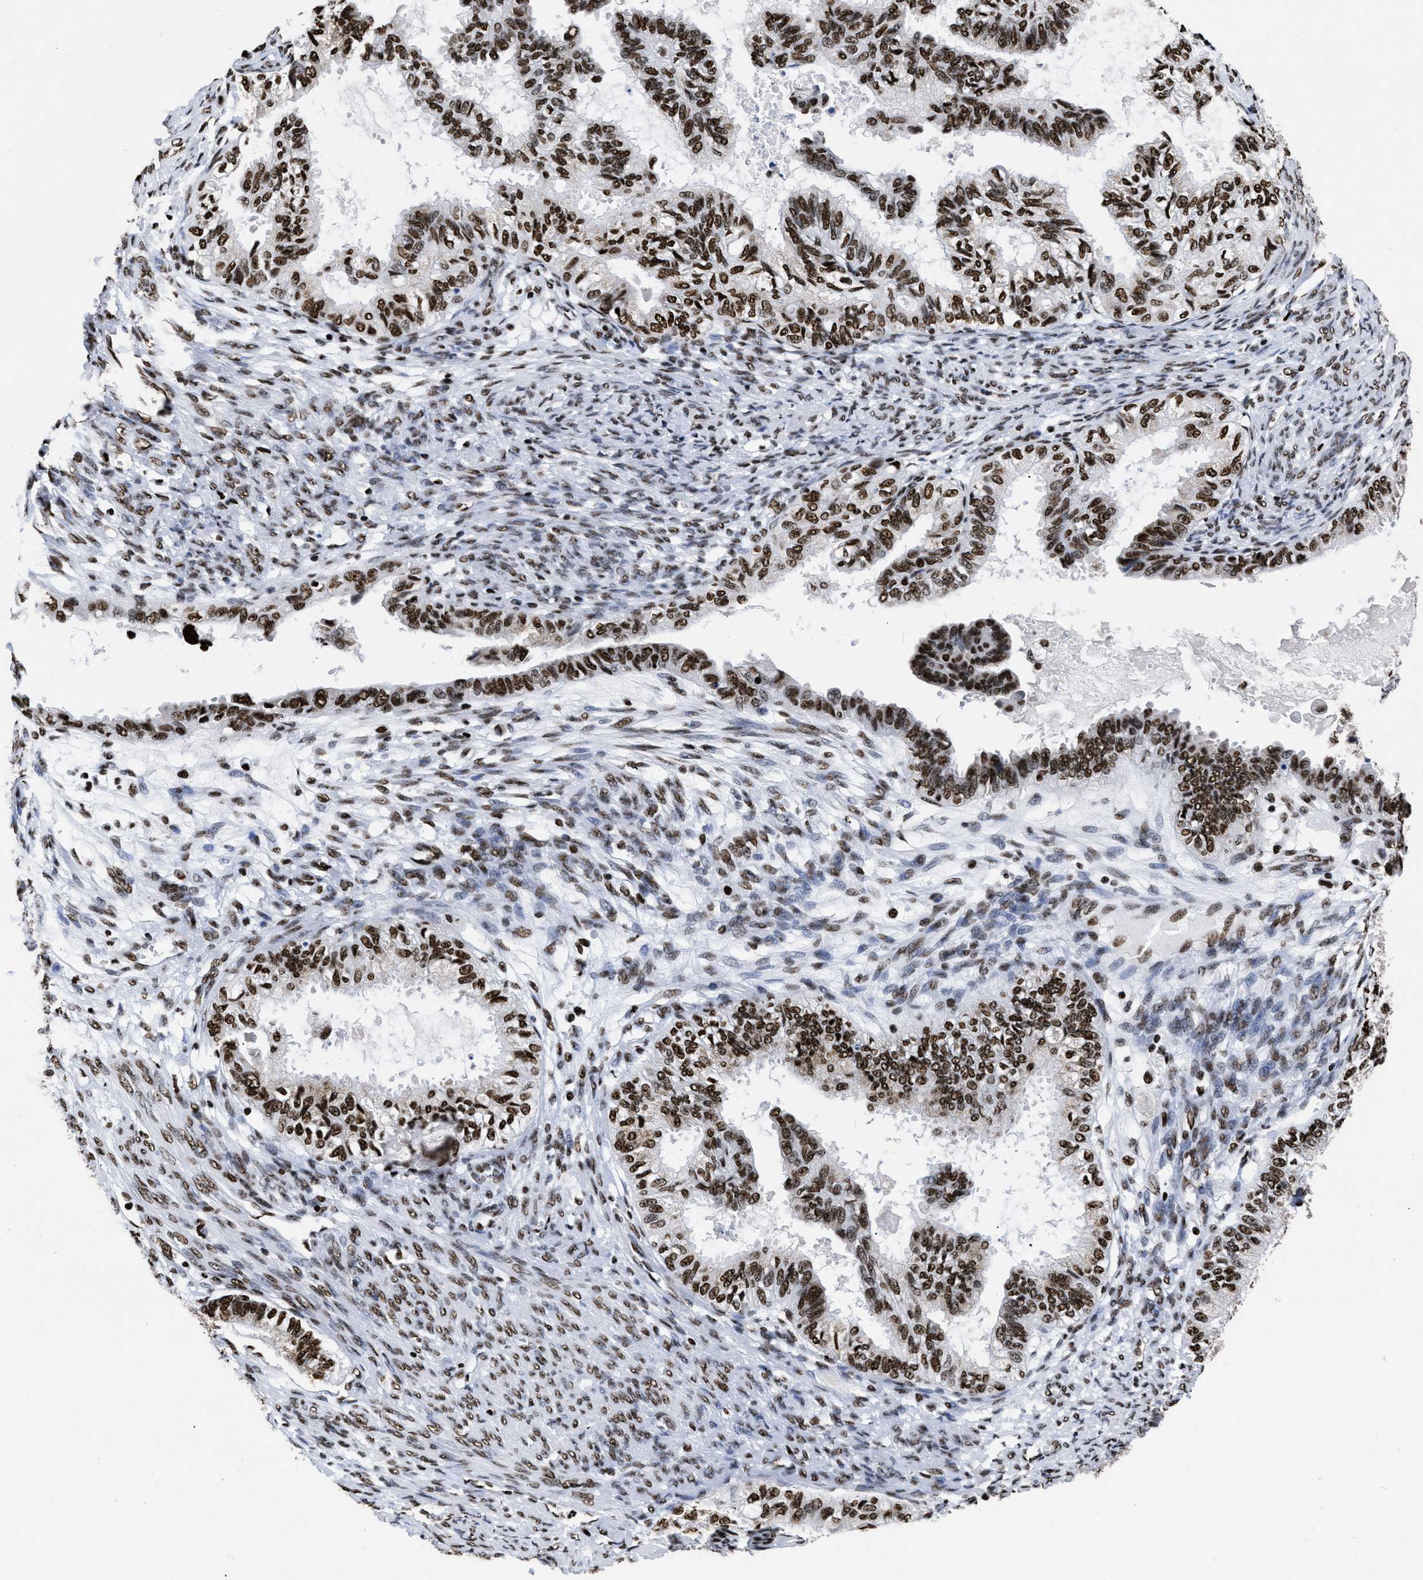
{"staining": {"intensity": "strong", "quantity": "25%-75%", "location": "nuclear"}, "tissue": "cervical cancer", "cell_type": "Tumor cells", "image_type": "cancer", "snomed": [{"axis": "morphology", "description": "Normal tissue, NOS"}, {"axis": "morphology", "description": "Adenocarcinoma, NOS"}, {"axis": "topography", "description": "Cervix"}, {"axis": "topography", "description": "Endometrium"}], "caption": "This histopathology image displays IHC staining of human cervical cancer, with high strong nuclear positivity in approximately 25%-75% of tumor cells.", "gene": "CALHM3", "patient": {"sex": "female", "age": 86}}